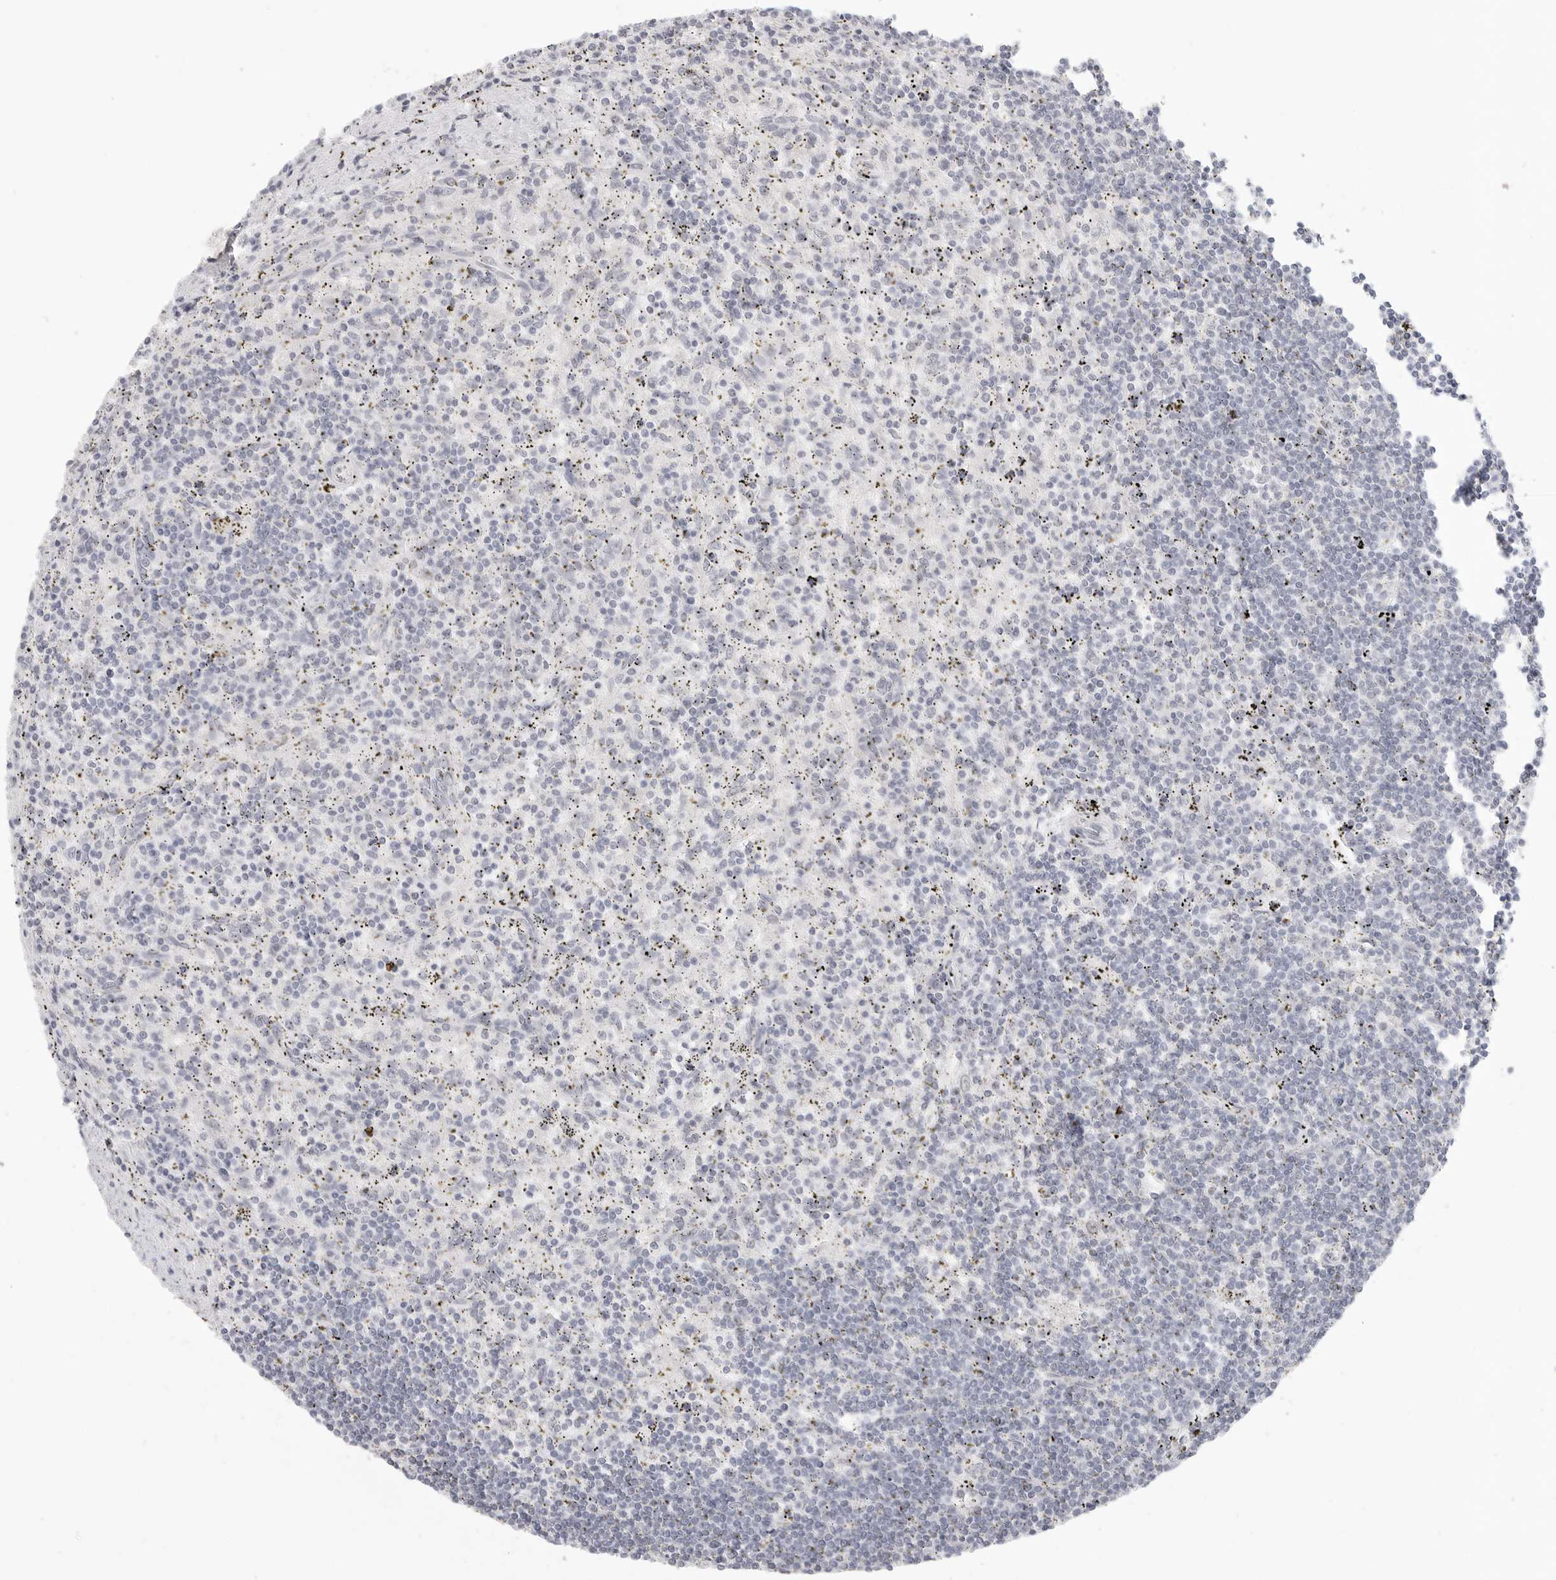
{"staining": {"intensity": "negative", "quantity": "none", "location": "none"}, "tissue": "lymphoma", "cell_type": "Tumor cells", "image_type": "cancer", "snomed": [{"axis": "morphology", "description": "Malignant lymphoma, non-Hodgkin's type, Low grade"}, {"axis": "topography", "description": "Spleen"}], "caption": "The immunohistochemistry micrograph has no significant positivity in tumor cells of malignant lymphoma, non-Hodgkin's type (low-grade) tissue.", "gene": "KLK11", "patient": {"sex": "male", "age": 76}}